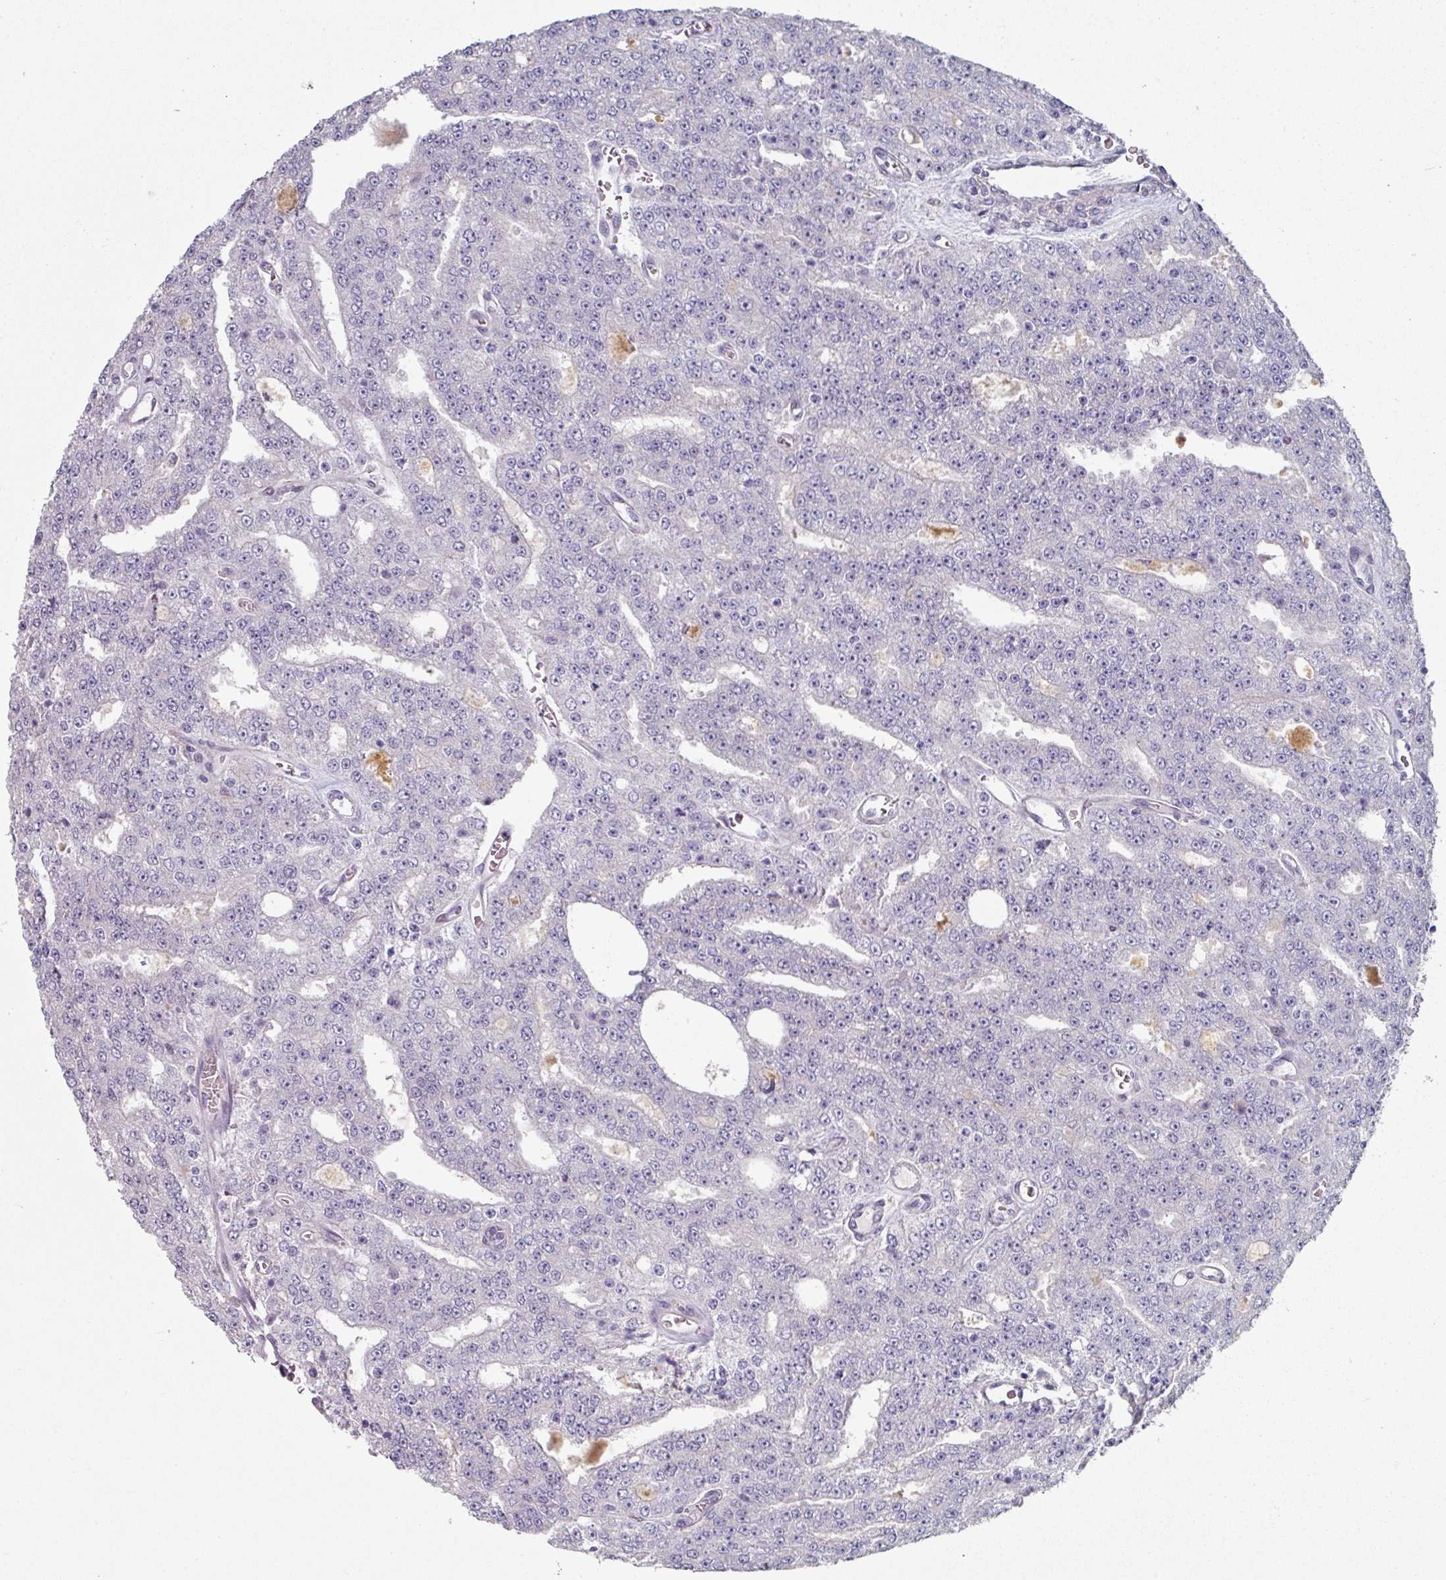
{"staining": {"intensity": "negative", "quantity": "none", "location": "none"}, "tissue": "prostate cancer", "cell_type": "Tumor cells", "image_type": "cancer", "snomed": [{"axis": "morphology", "description": "Adenocarcinoma, High grade"}, {"axis": "topography", "description": "Prostate"}], "caption": "DAB immunohistochemical staining of prostate cancer (adenocarcinoma (high-grade)) reveals no significant positivity in tumor cells.", "gene": "WSB2", "patient": {"sex": "male", "age": 63}}